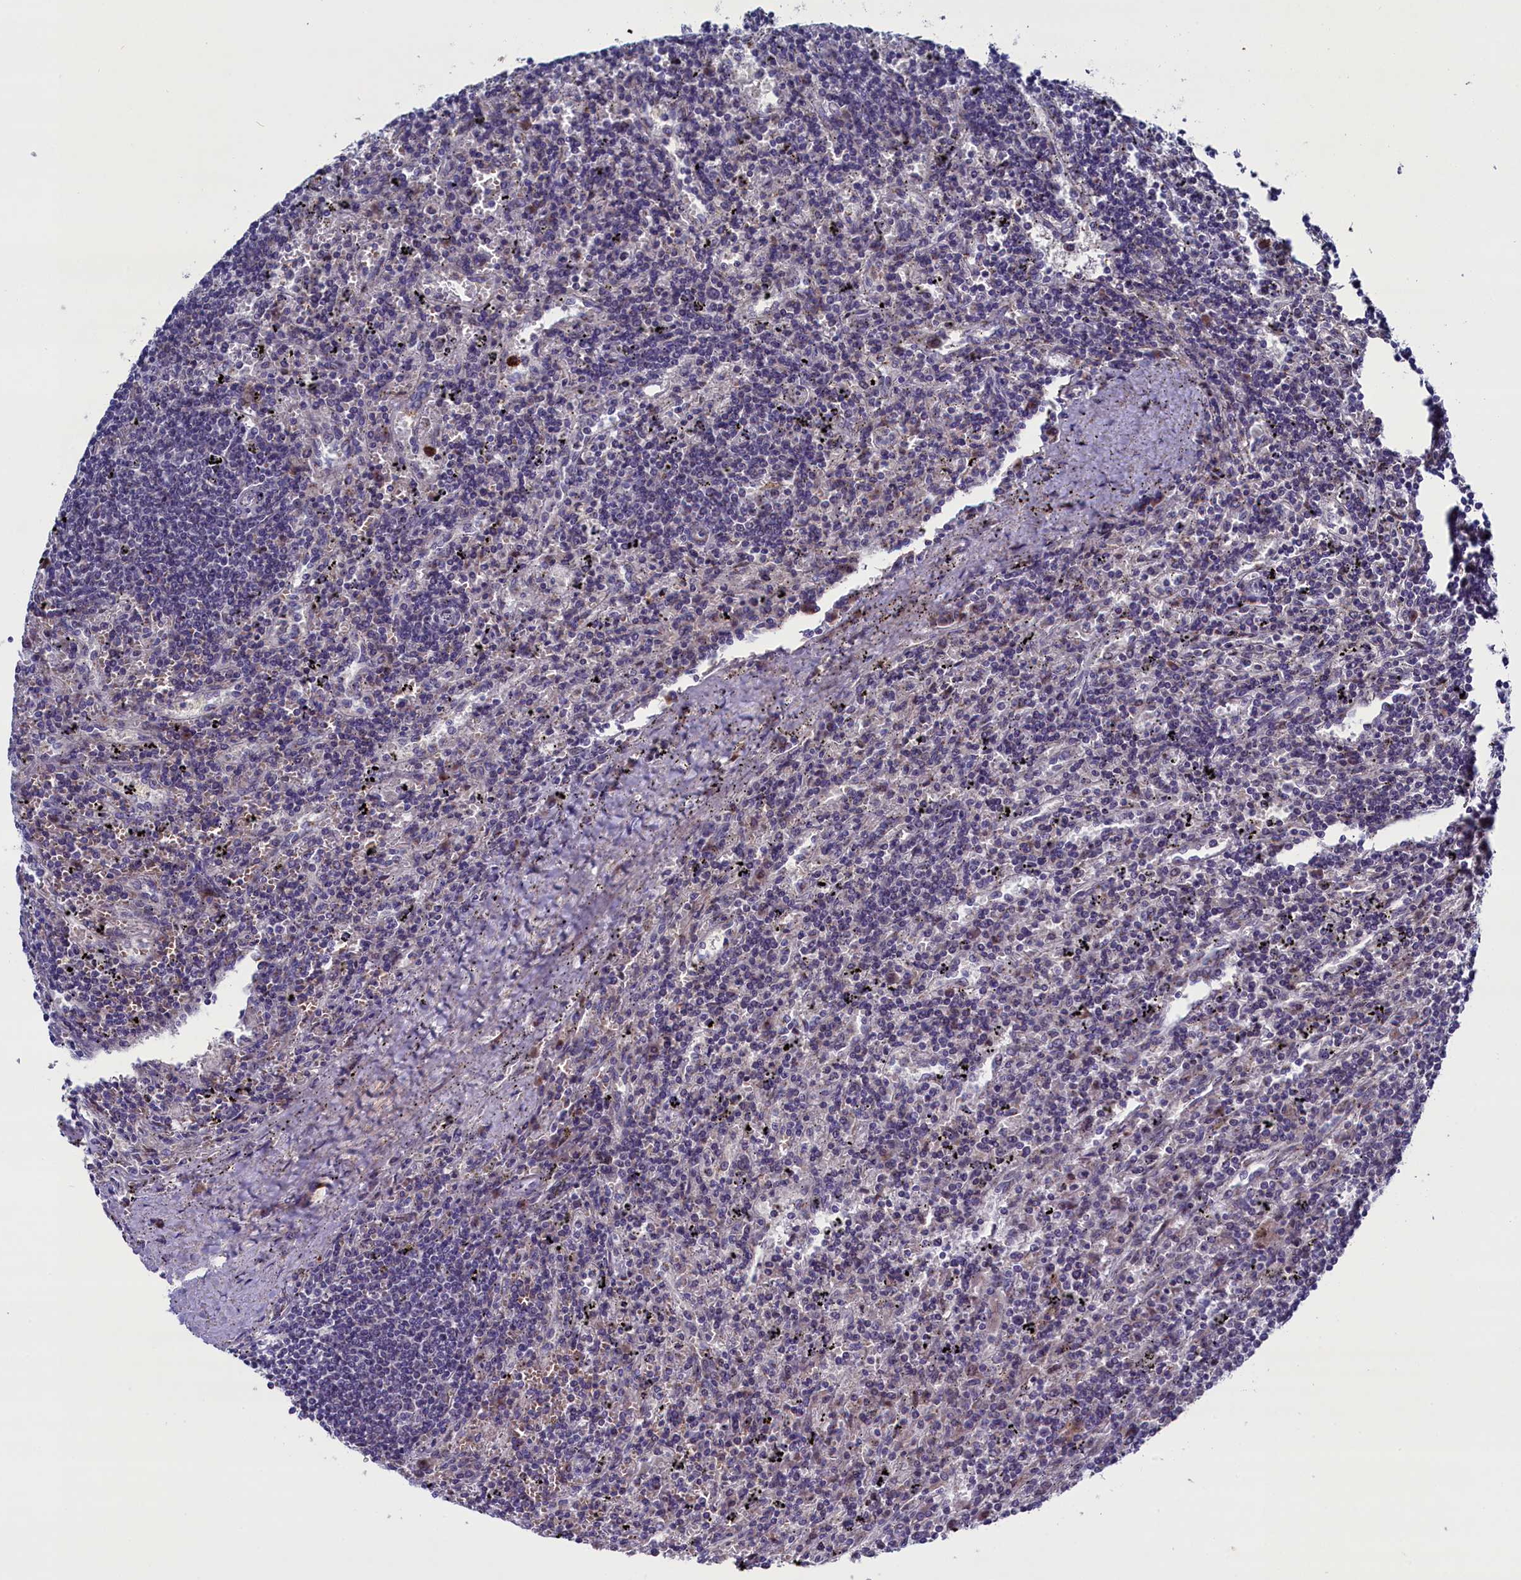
{"staining": {"intensity": "negative", "quantity": "none", "location": "none"}, "tissue": "lymphoma", "cell_type": "Tumor cells", "image_type": "cancer", "snomed": [{"axis": "morphology", "description": "Malignant lymphoma, non-Hodgkin's type, Low grade"}, {"axis": "topography", "description": "Spleen"}], "caption": "This is an immunohistochemistry photomicrograph of low-grade malignant lymphoma, non-Hodgkin's type. There is no staining in tumor cells.", "gene": "GPR108", "patient": {"sex": "male", "age": 76}}